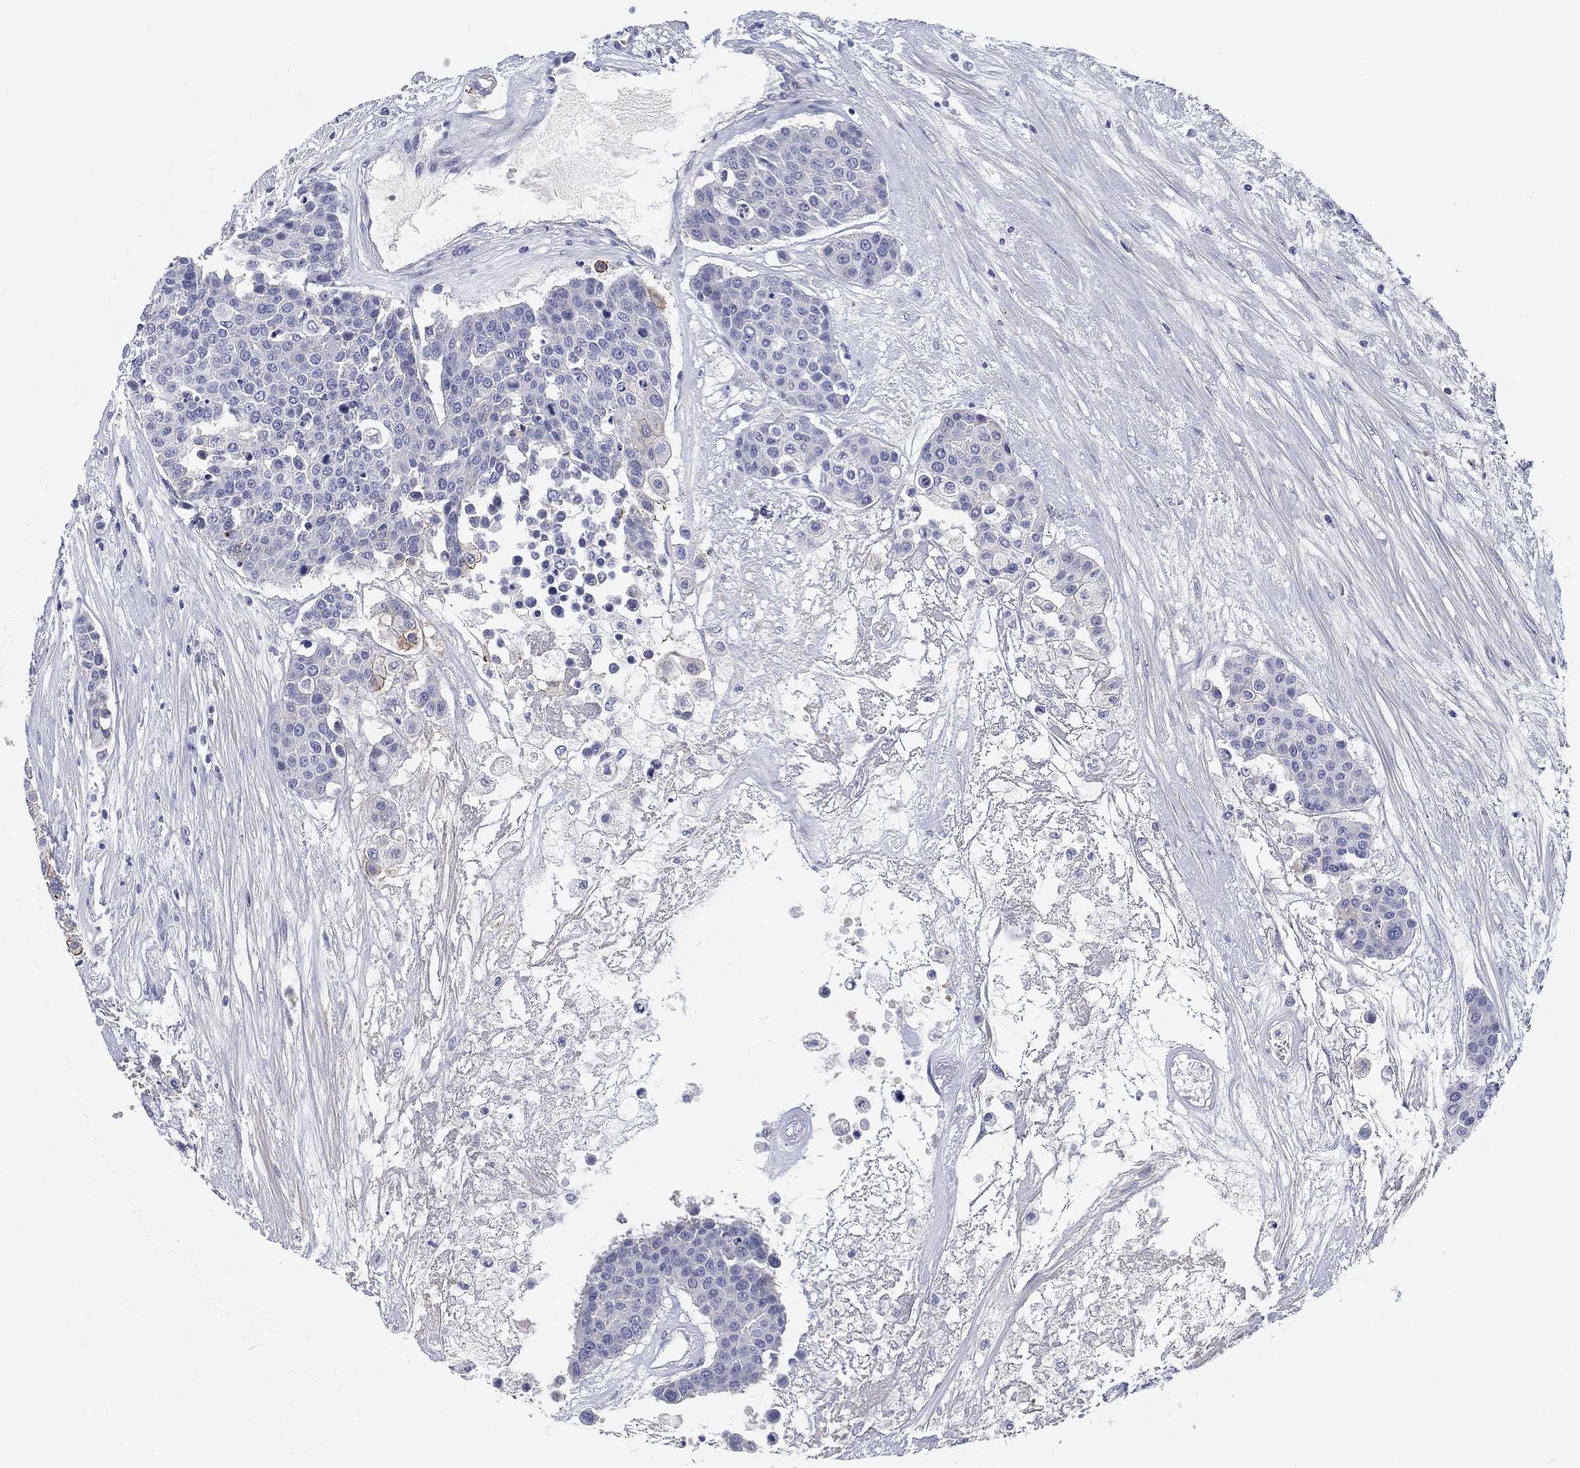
{"staining": {"intensity": "negative", "quantity": "none", "location": "none"}, "tissue": "carcinoid", "cell_type": "Tumor cells", "image_type": "cancer", "snomed": [{"axis": "morphology", "description": "Carcinoid, malignant, NOS"}, {"axis": "topography", "description": "Colon"}], "caption": "There is no significant expression in tumor cells of malignant carcinoid. (DAB immunohistochemistry, high magnification).", "gene": "CLUL1", "patient": {"sex": "male", "age": 81}}